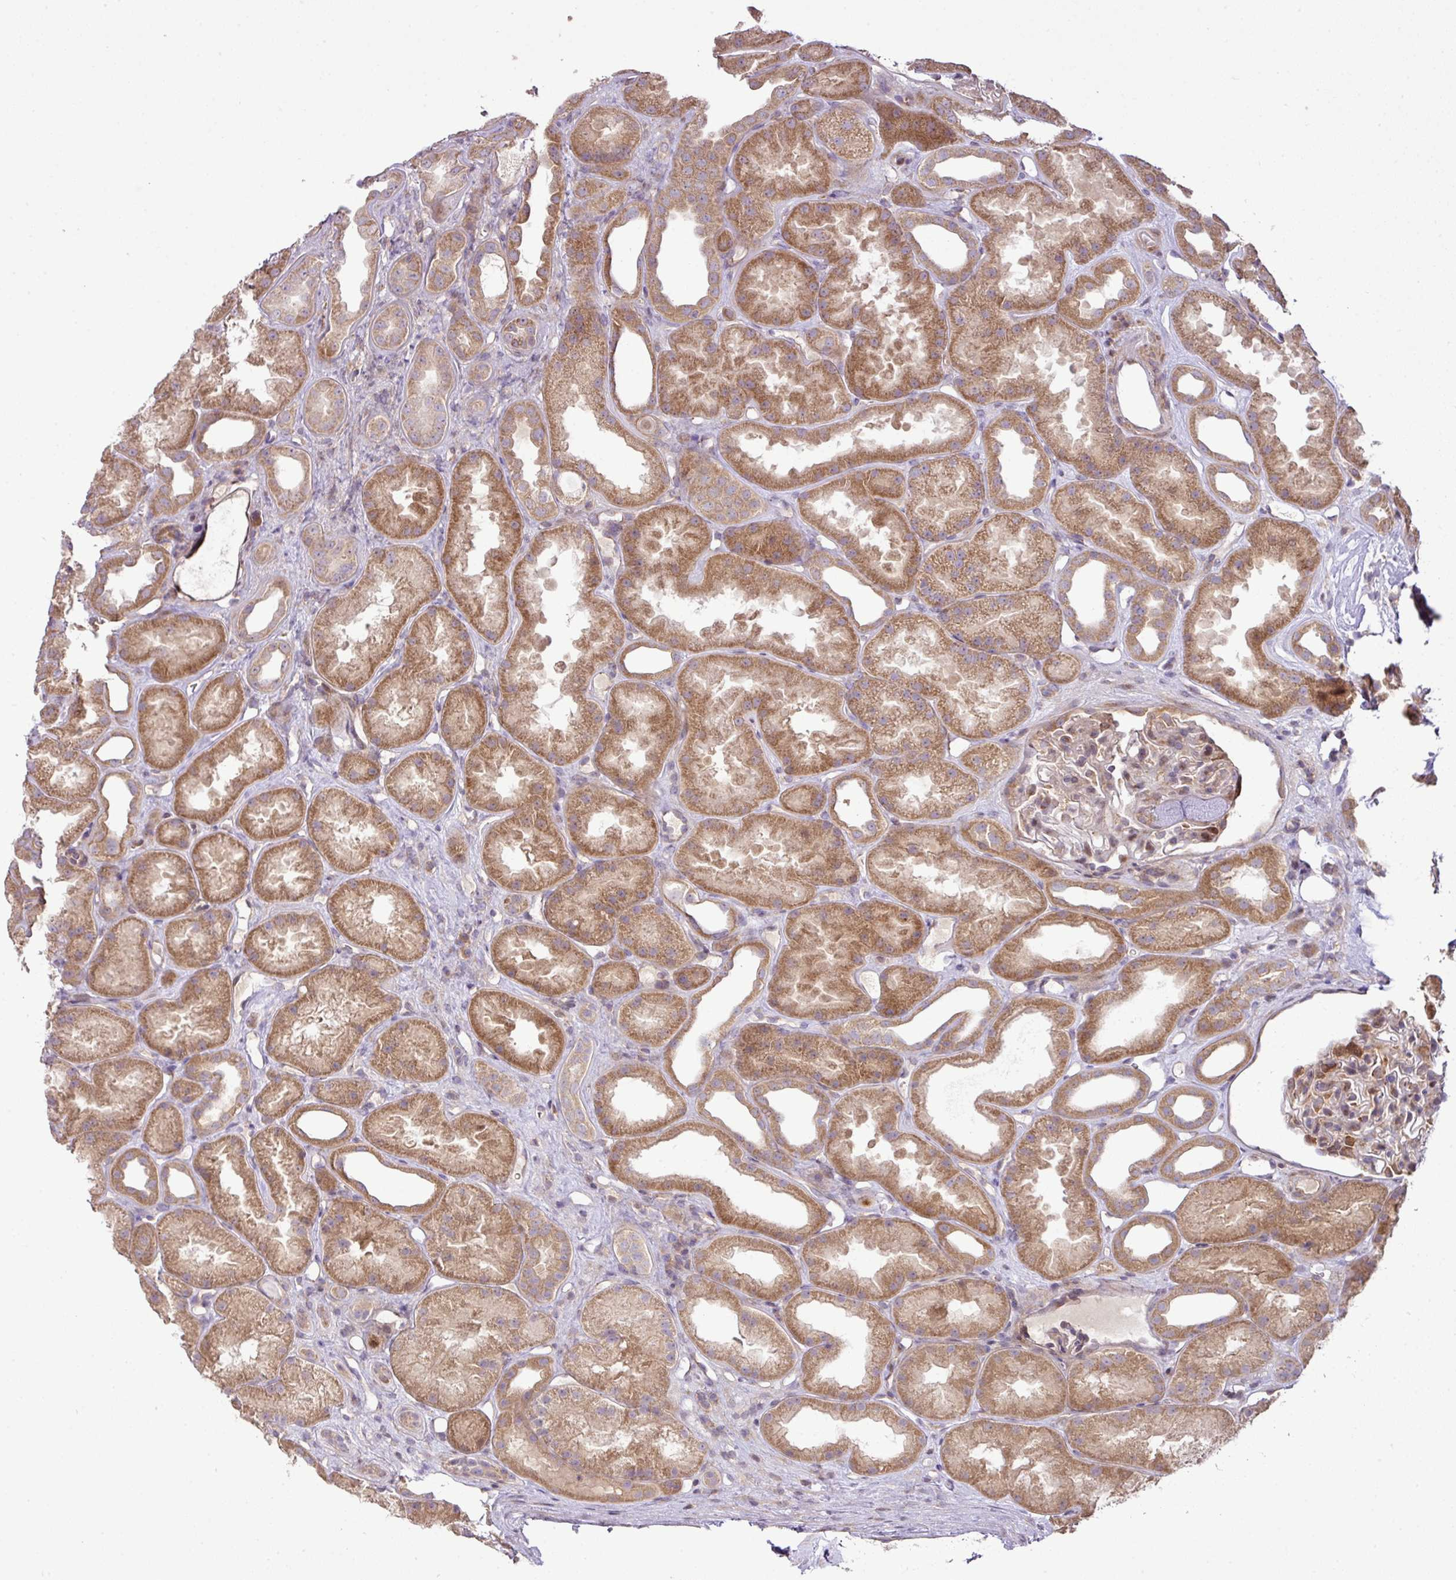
{"staining": {"intensity": "moderate", "quantity": "<25%", "location": "cytoplasmic/membranous,nuclear"}, "tissue": "kidney", "cell_type": "Cells in glomeruli", "image_type": "normal", "snomed": [{"axis": "morphology", "description": "Normal tissue, NOS"}, {"axis": "topography", "description": "Kidney"}], "caption": "Immunohistochemistry (IHC) staining of normal kidney, which displays low levels of moderate cytoplasmic/membranous,nuclear staining in about <25% of cells in glomeruli indicating moderate cytoplasmic/membranous,nuclear protein staining. The staining was performed using DAB (brown) for protein detection and nuclei were counterstained in hematoxylin (blue).", "gene": "COX18", "patient": {"sex": "male", "age": 61}}